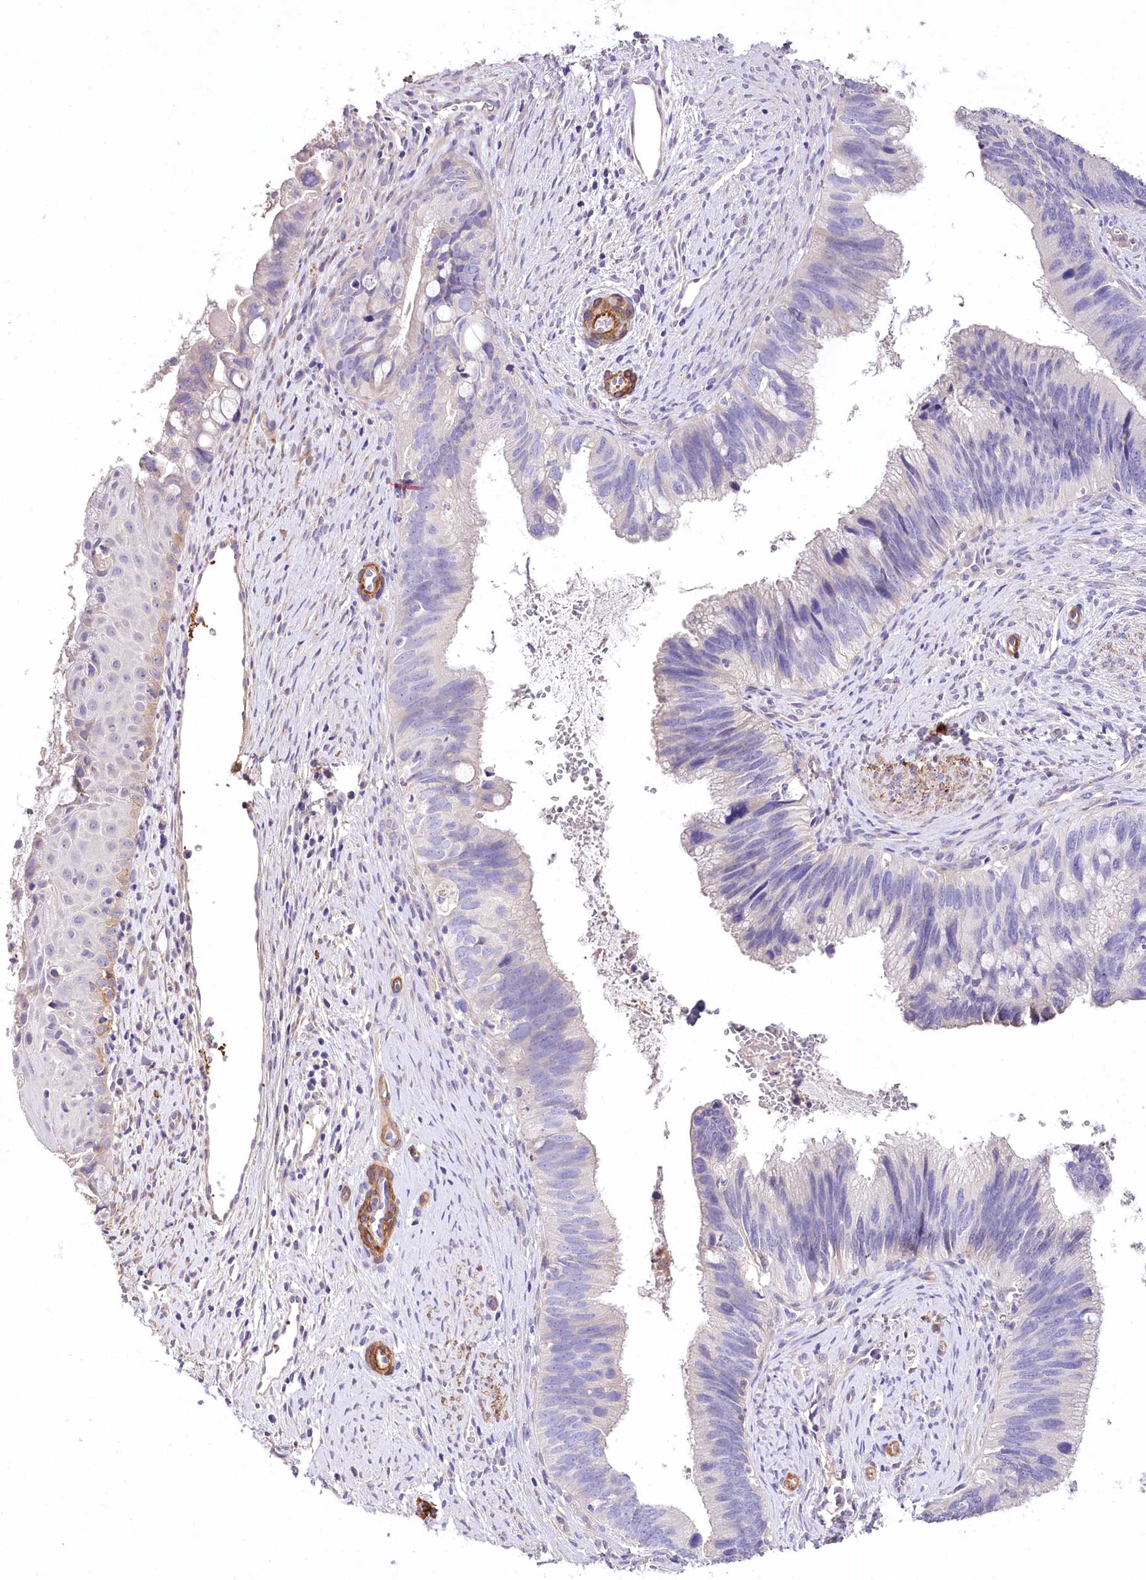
{"staining": {"intensity": "negative", "quantity": "none", "location": "none"}, "tissue": "cervical cancer", "cell_type": "Tumor cells", "image_type": "cancer", "snomed": [{"axis": "morphology", "description": "Adenocarcinoma, NOS"}, {"axis": "topography", "description": "Cervix"}], "caption": "There is no significant staining in tumor cells of adenocarcinoma (cervical).", "gene": "RDH16", "patient": {"sex": "female", "age": 42}}